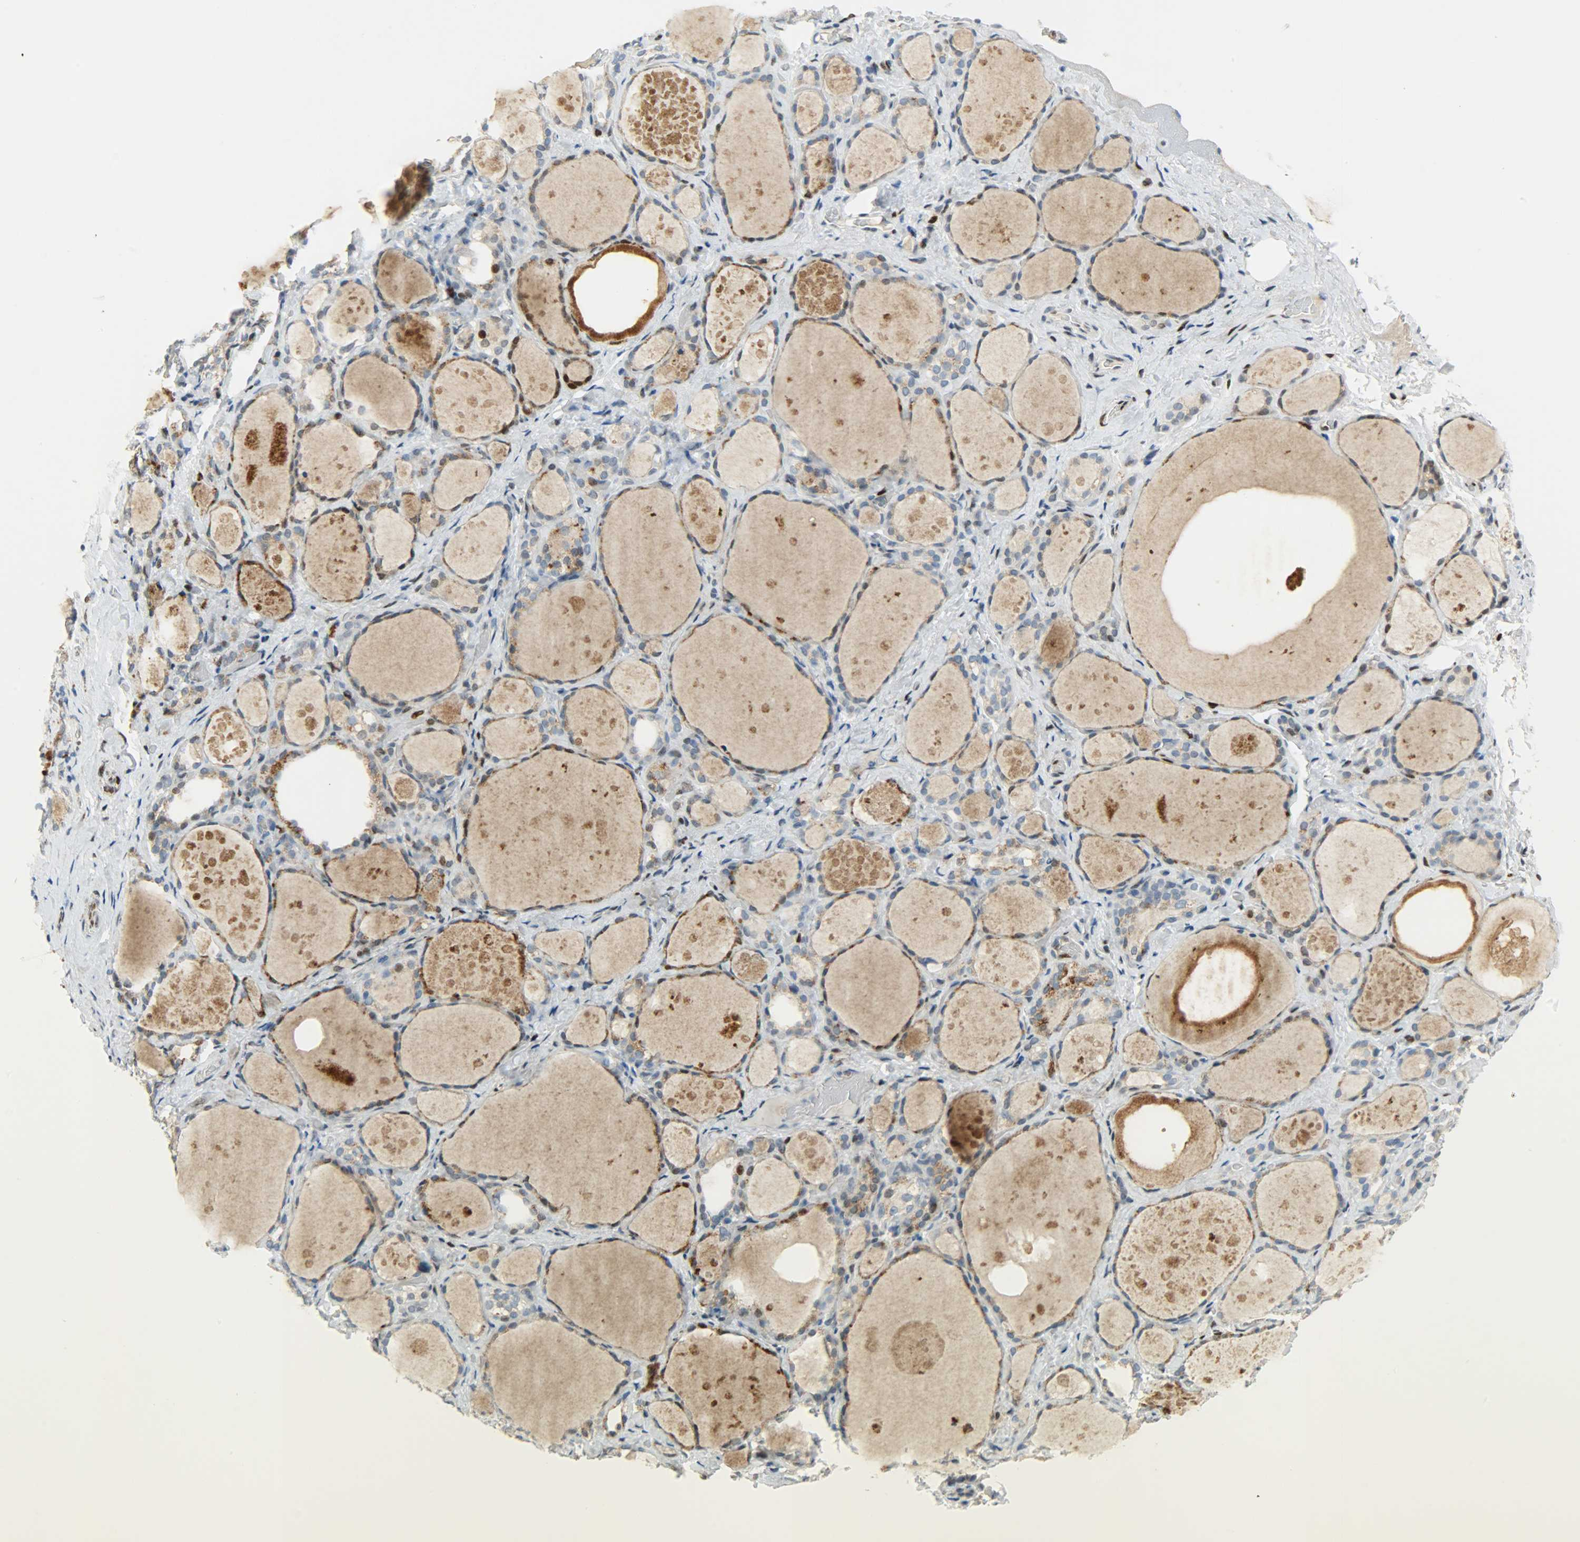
{"staining": {"intensity": "moderate", "quantity": "25%-75%", "location": "nuclear"}, "tissue": "thyroid gland", "cell_type": "Glandular cells", "image_type": "normal", "snomed": [{"axis": "morphology", "description": "Normal tissue, NOS"}, {"axis": "topography", "description": "Thyroid gland"}], "caption": "Protein expression analysis of normal human thyroid gland reveals moderate nuclear positivity in about 25%-75% of glandular cells.", "gene": "JUNB", "patient": {"sex": "female", "age": 75}}